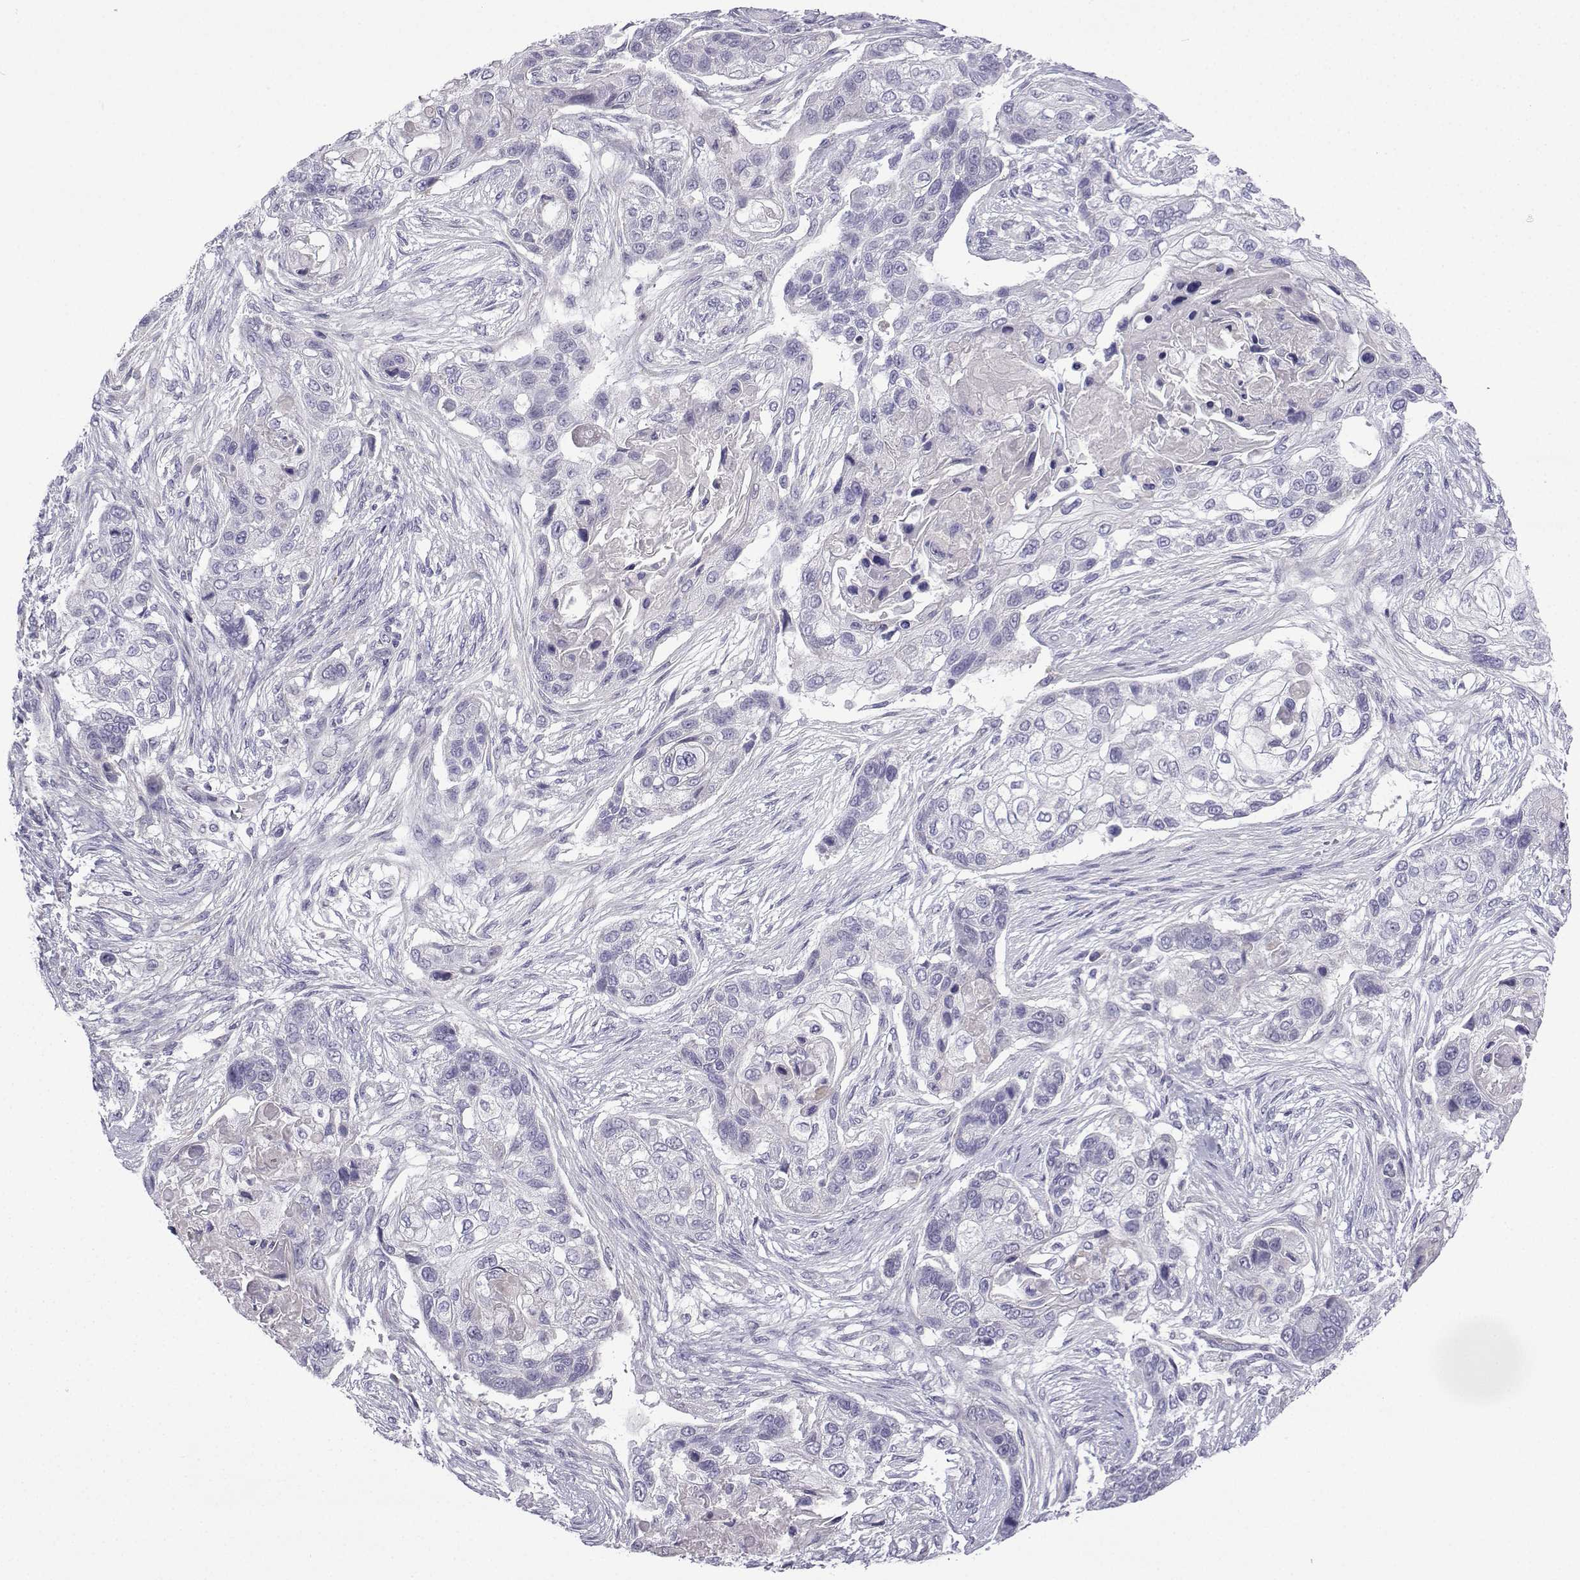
{"staining": {"intensity": "negative", "quantity": "none", "location": "none"}, "tissue": "lung cancer", "cell_type": "Tumor cells", "image_type": "cancer", "snomed": [{"axis": "morphology", "description": "Squamous cell carcinoma, NOS"}, {"axis": "topography", "description": "Lung"}], "caption": "IHC image of human lung squamous cell carcinoma stained for a protein (brown), which reveals no positivity in tumor cells. (DAB immunohistochemistry (IHC), high magnification).", "gene": "SPACA7", "patient": {"sex": "male", "age": 69}}